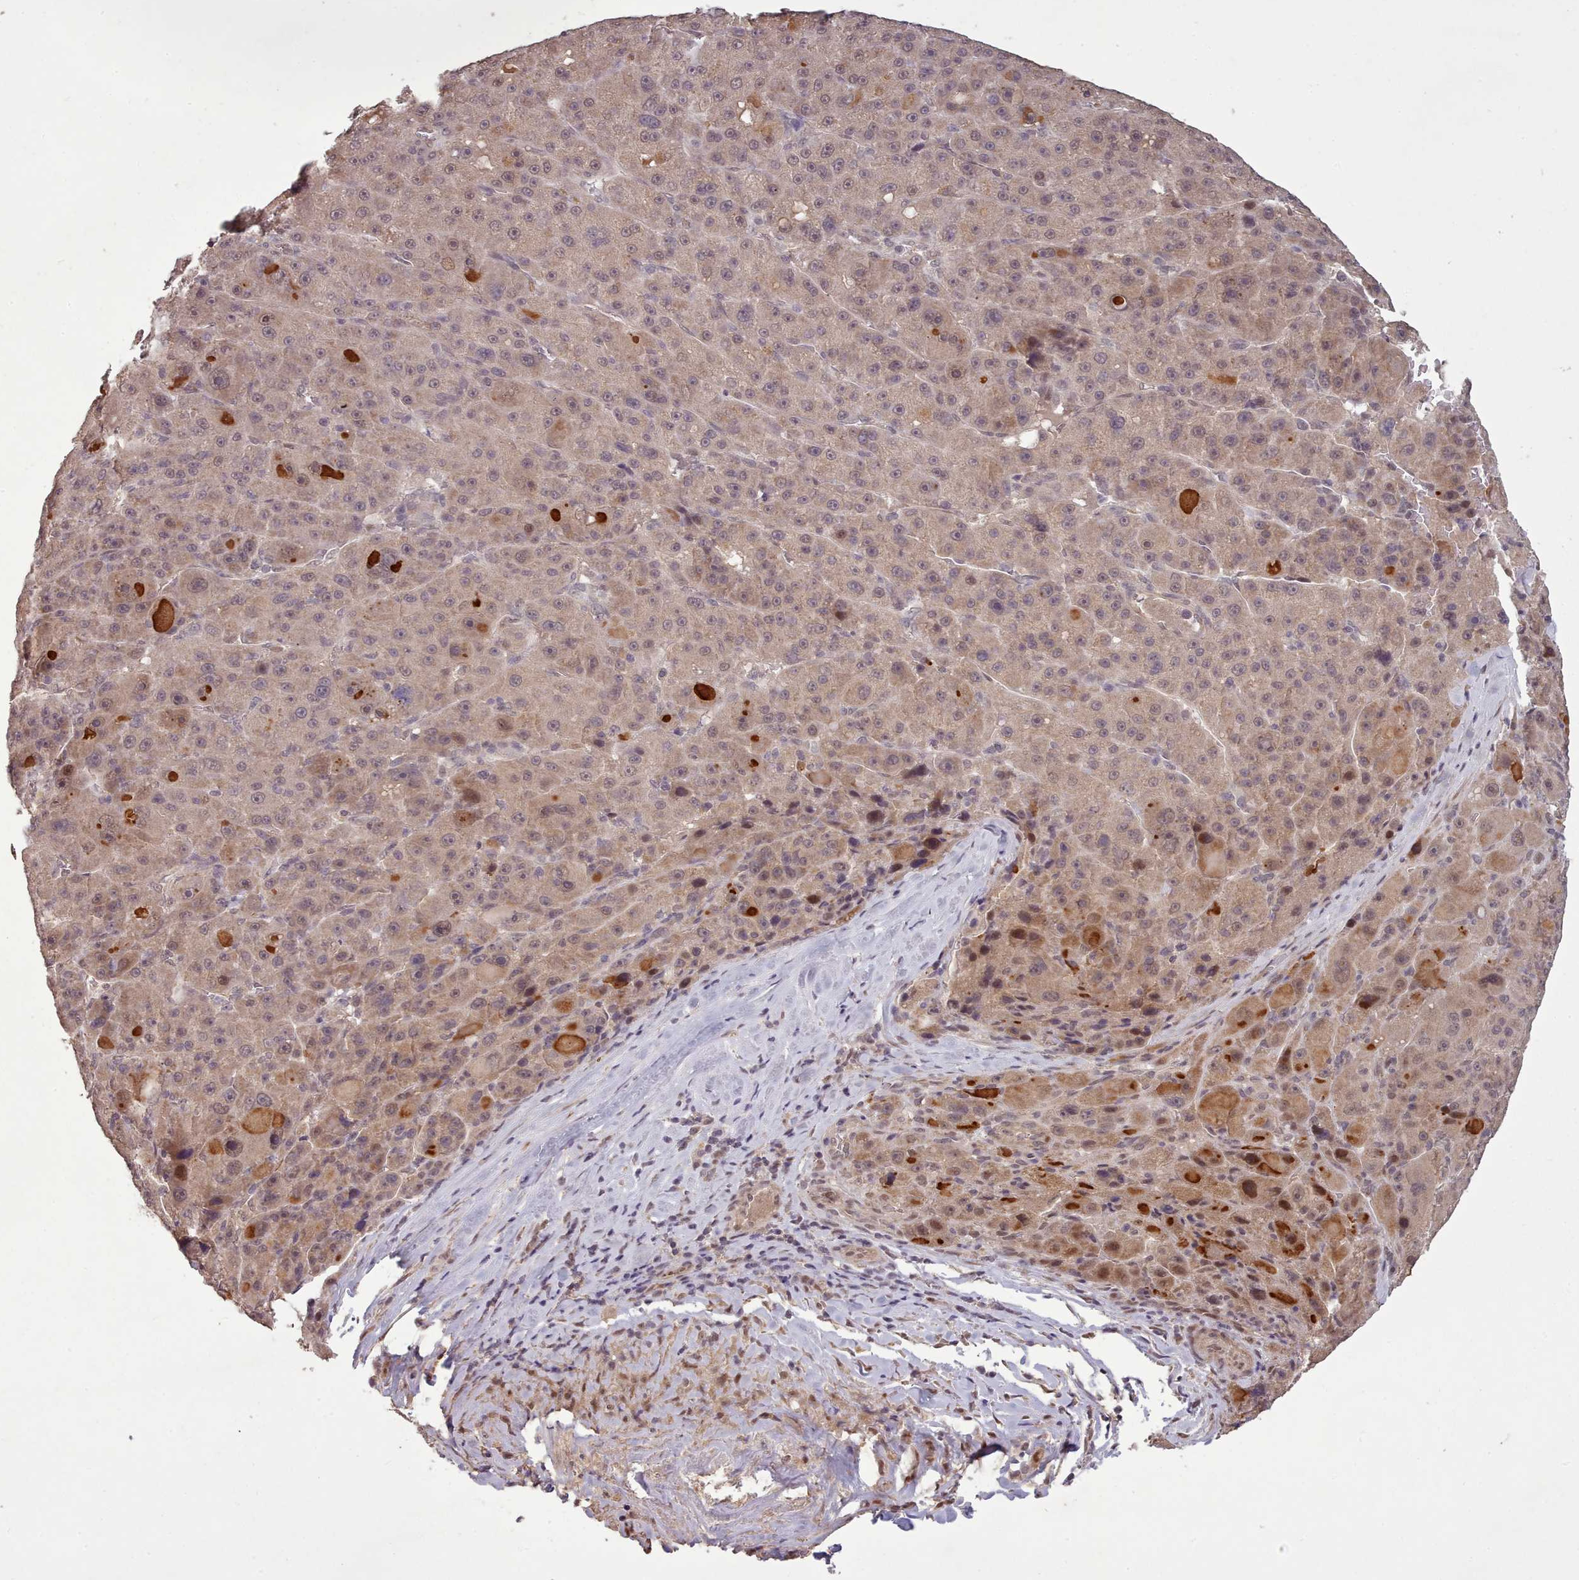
{"staining": {"intensity": "moderate", "quantity": "25%-75%", "location": "cytoplasmic/membranous,nuclear"}, "tissue": "liver cancer", "cell_type": "Tumor cells", "image_type": "cancer", "snomed": [{"axis": "morphology", "description": "Carcinoma, Hepatocellular, NOS"}, {"axis": "topography", "description": "Liver"}], "caption": "Moderate cytoplasmic/membranous and nuclear expression for a protein is present in approximately 25%-75% of tumor cells of liver hepatocellular carcinoma using immunohistochemistry.", "gene": "CDC6", "patient": {"sex": "male", "age": 76}}